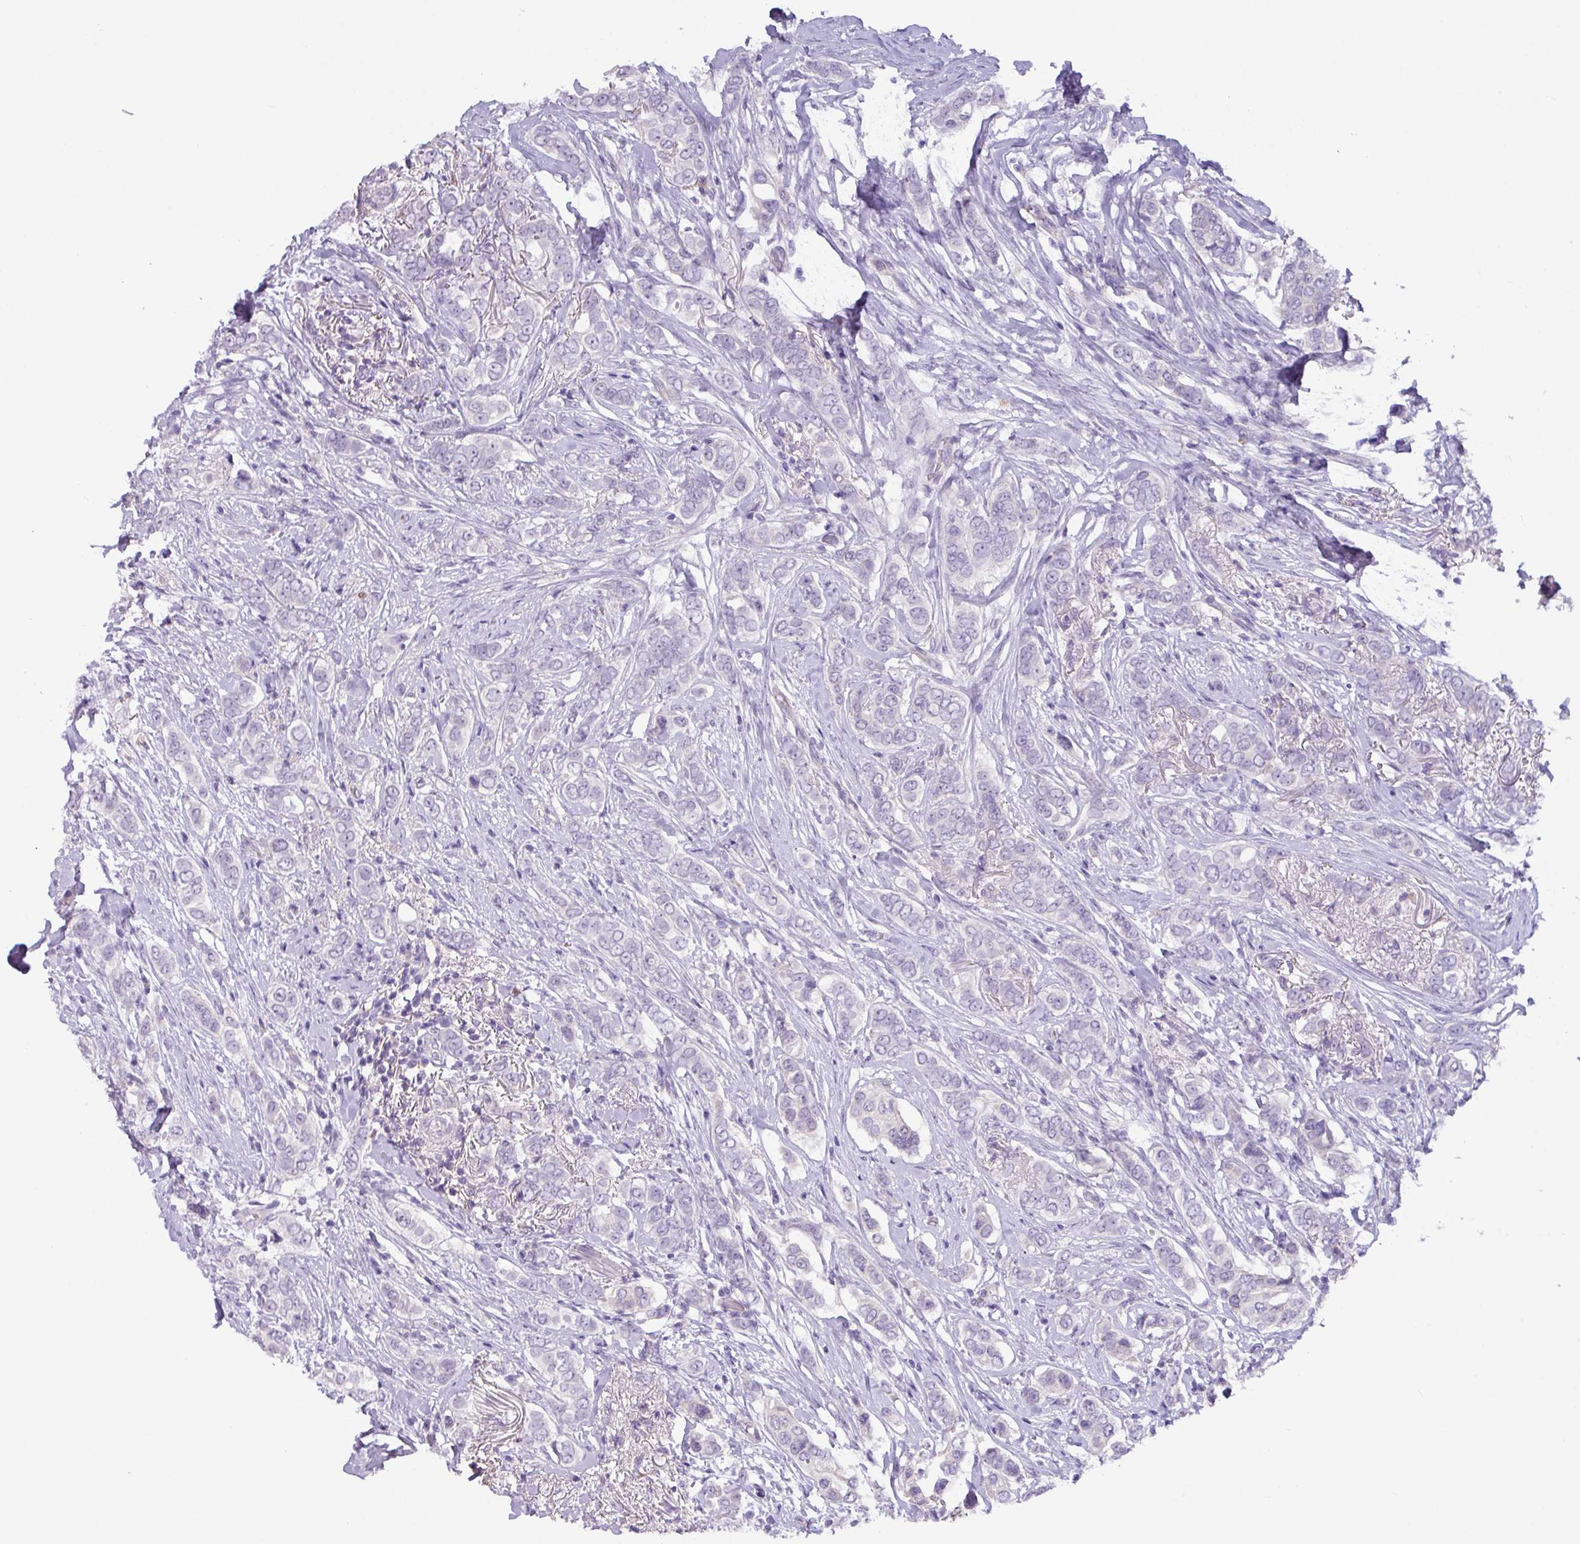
{"staining": {"intensity": "negative", "quantity": "none", "location": "none"}, "tissue": "breast cancer", "cell_type": "Tumor cells", "image_type": "cancer", "snomed": [{"axis": "morphology", "description": "Lobular carcinoma"}, {"axis": "topography", "description": "Breast"}], "caption": "Immunohistochemical staining of human lobular carcinoma (breast) shows no significant expression in tumor cells.", "gene": "ZNF524", "patient": {"sex": "female", "age": 51}}